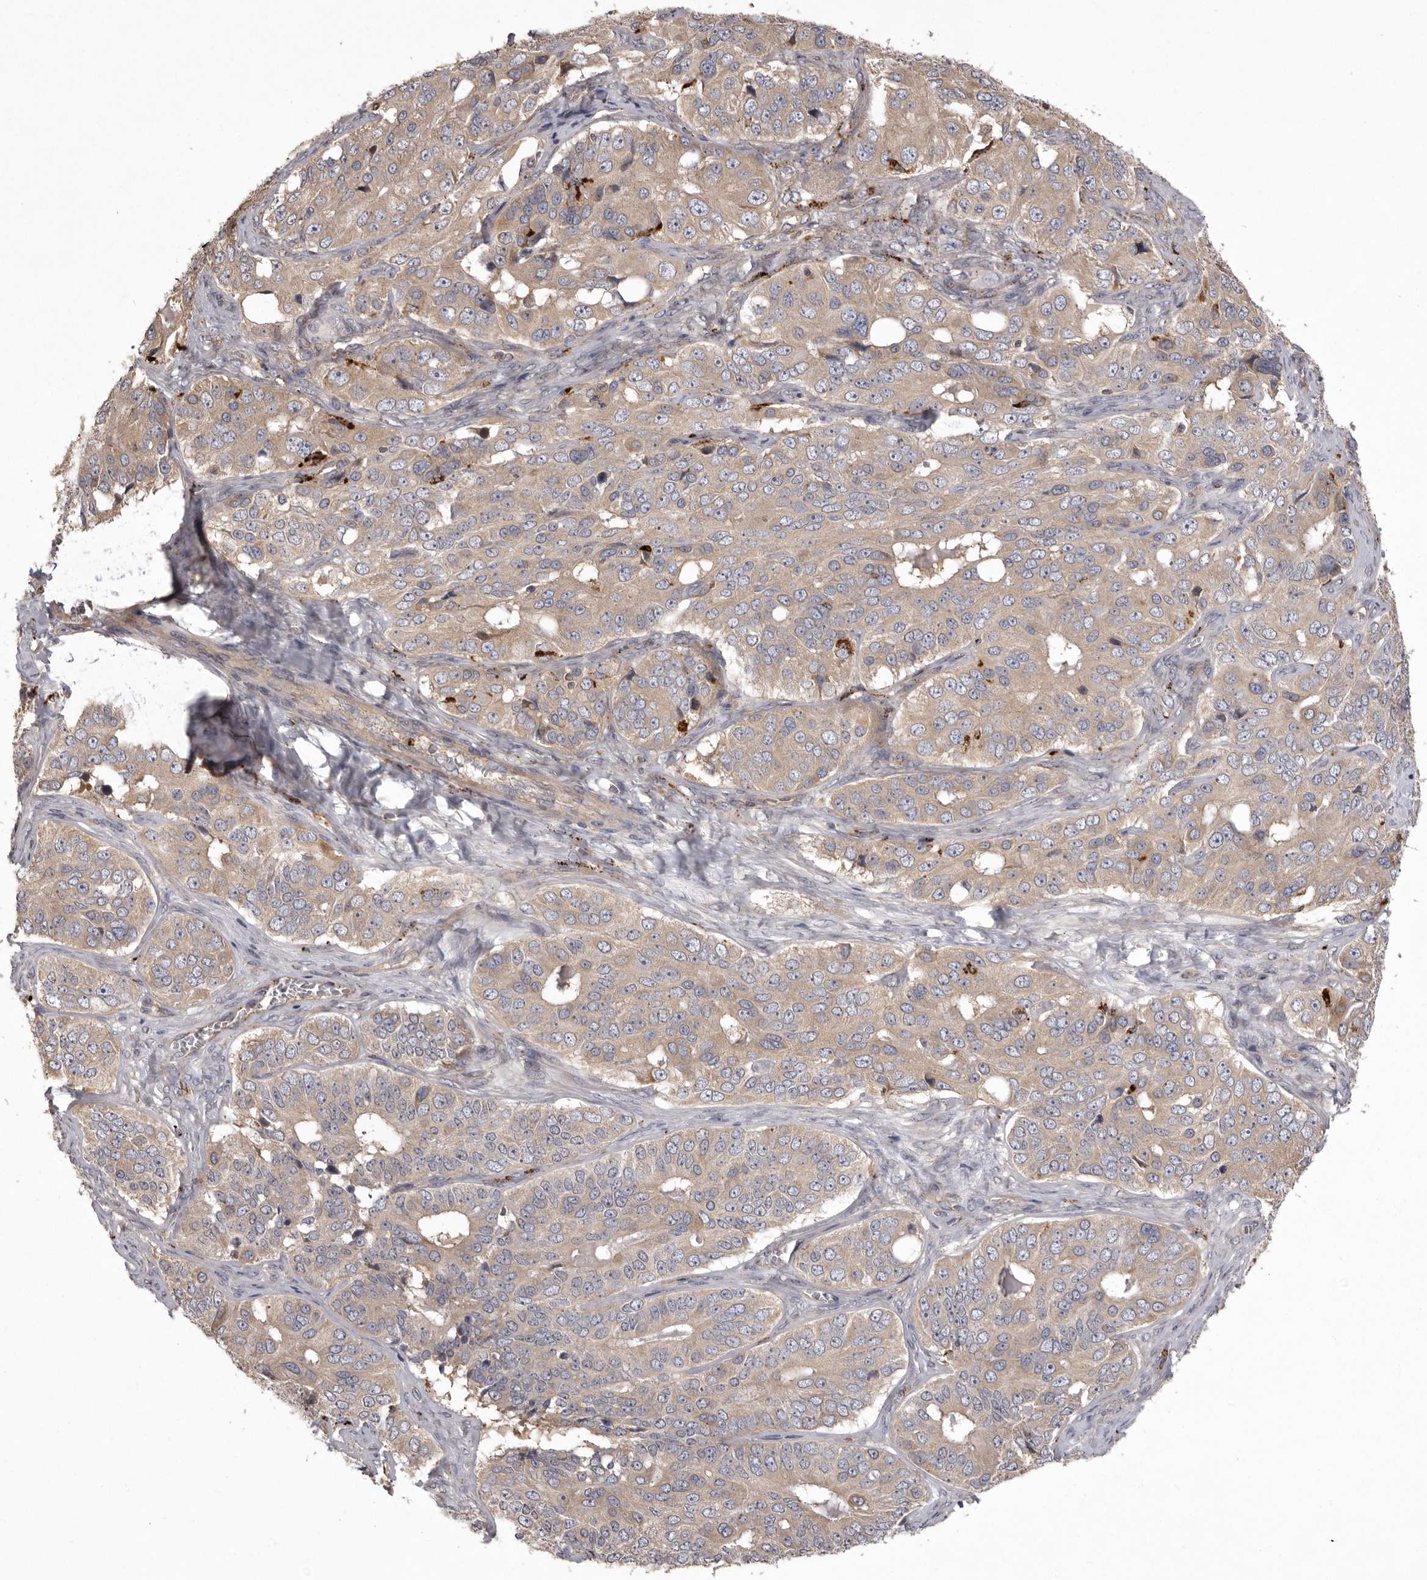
{"staining": {"intensity": "weak", "quantity": ">75%", "location": "cytoplasmic/membranous"}, "tissue": "ovarian cancer", "cell_type": "Tumor cells", "image_type": "cancer", "snomed": [{"axis": "morphology", "description": "Carcinoma, endometroid"}, {"axis": "topography", "description": "Ovary"}], "caption": "There is low levels of weak cytoplasmic/membranous expression in tumor cells of ovarian cancer (endometroid carcinoma), as demonstrated by immunohistochemical staining (brown color).", "gene": "WDR47", "patient": {"sex": "female", "age": 51}}